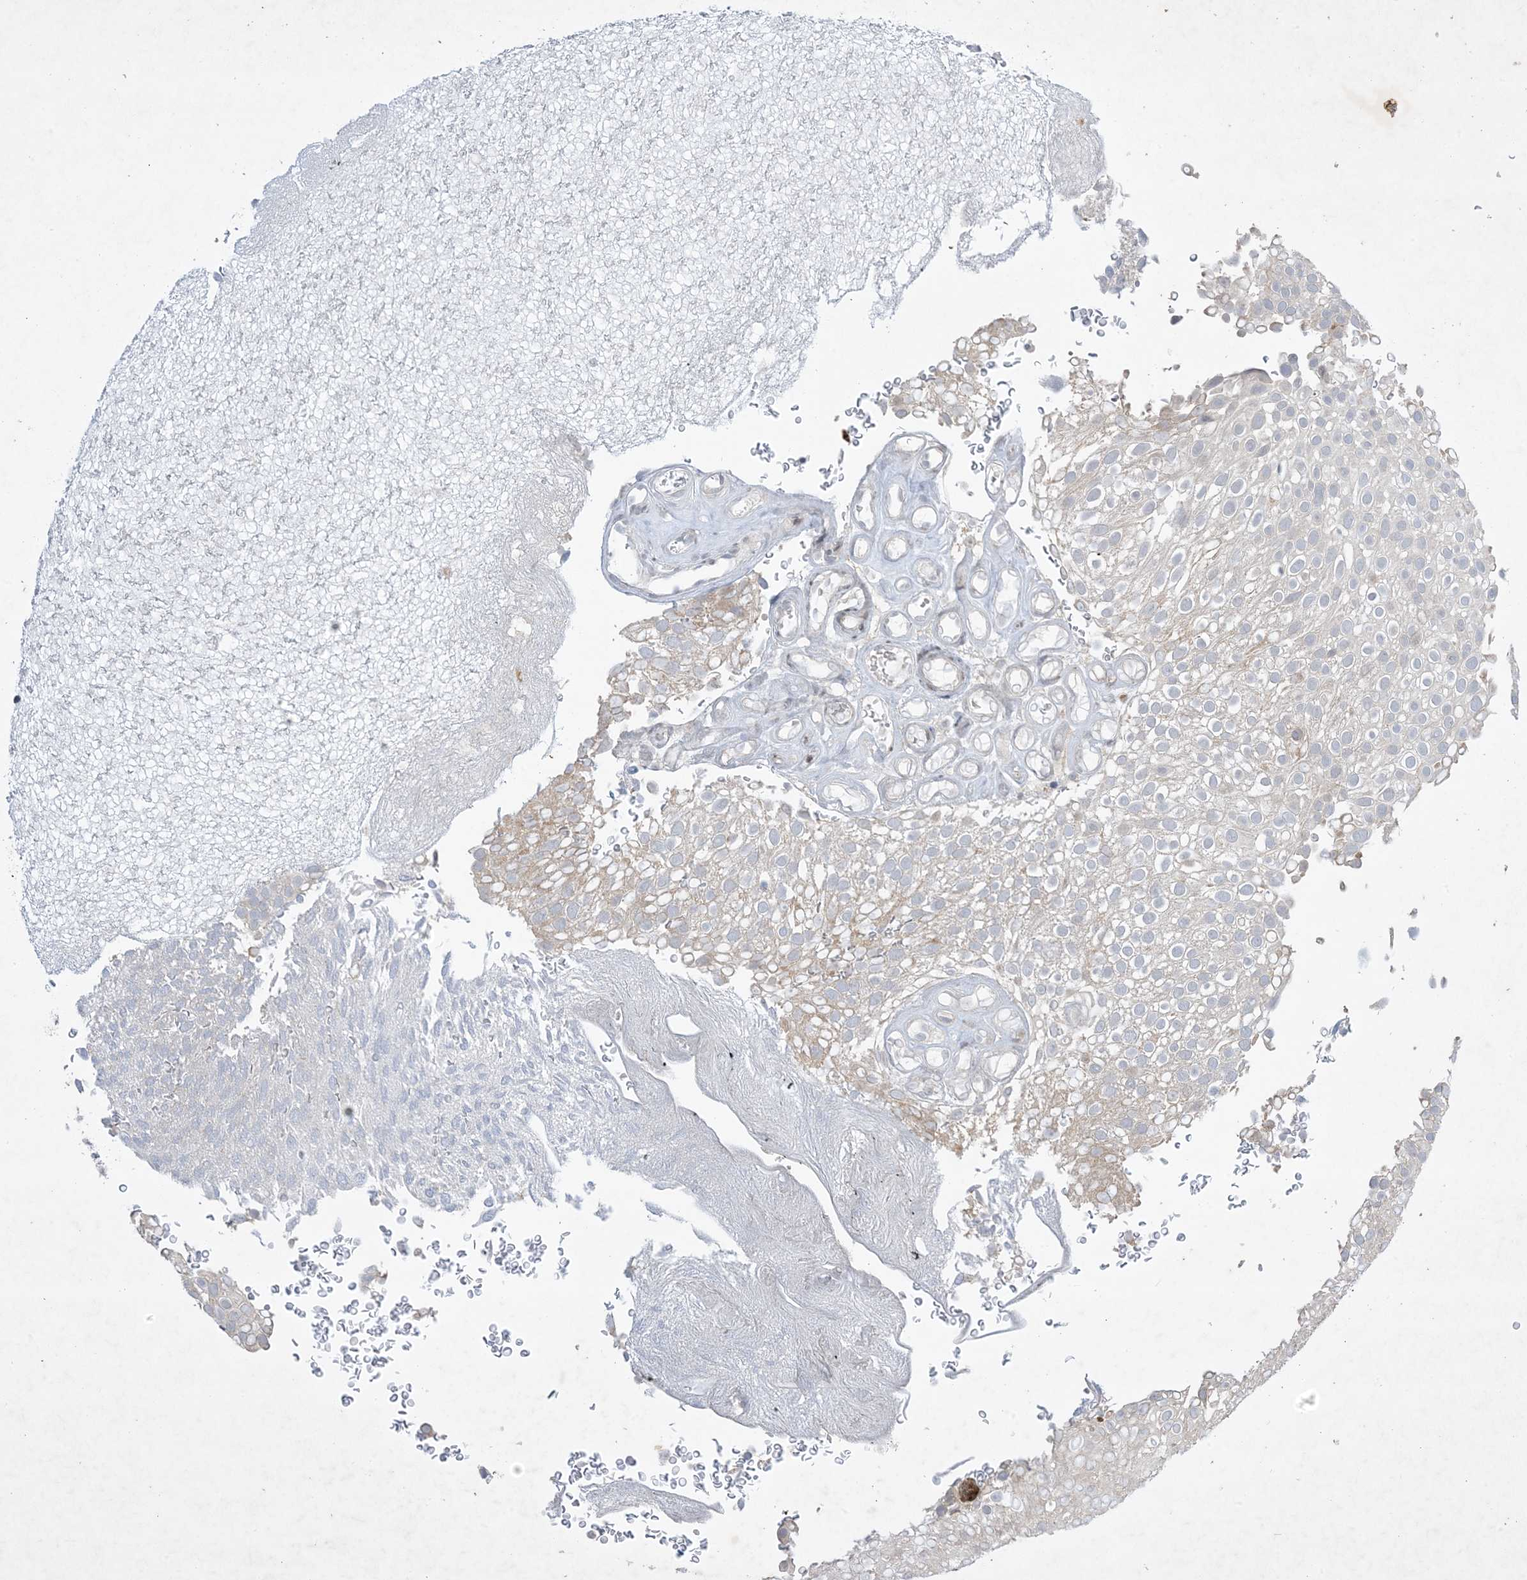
{"staining": {"intensity": "weak", "quantity": "<25%", "location": "cytoplasmic/membranous"}, "tissue": "urothelial cancer", "cell_type": "Tumor cells", "image_type": "cancer", "snomed": [{"axis": "morphology", "description": "Urothelial carcinoma, Low grade"}, {"axis": "topography", "description": "Urinary bladder"}], "caption": "IHC micrograph of neoplastic tissue: urothelial cancer stained with DAB (3,3'-diaminobenzidine) shows no significant protein positivity in tumor cells.", "gene": "SOGA3", "patient": {"sex": "male", "age": 78}}